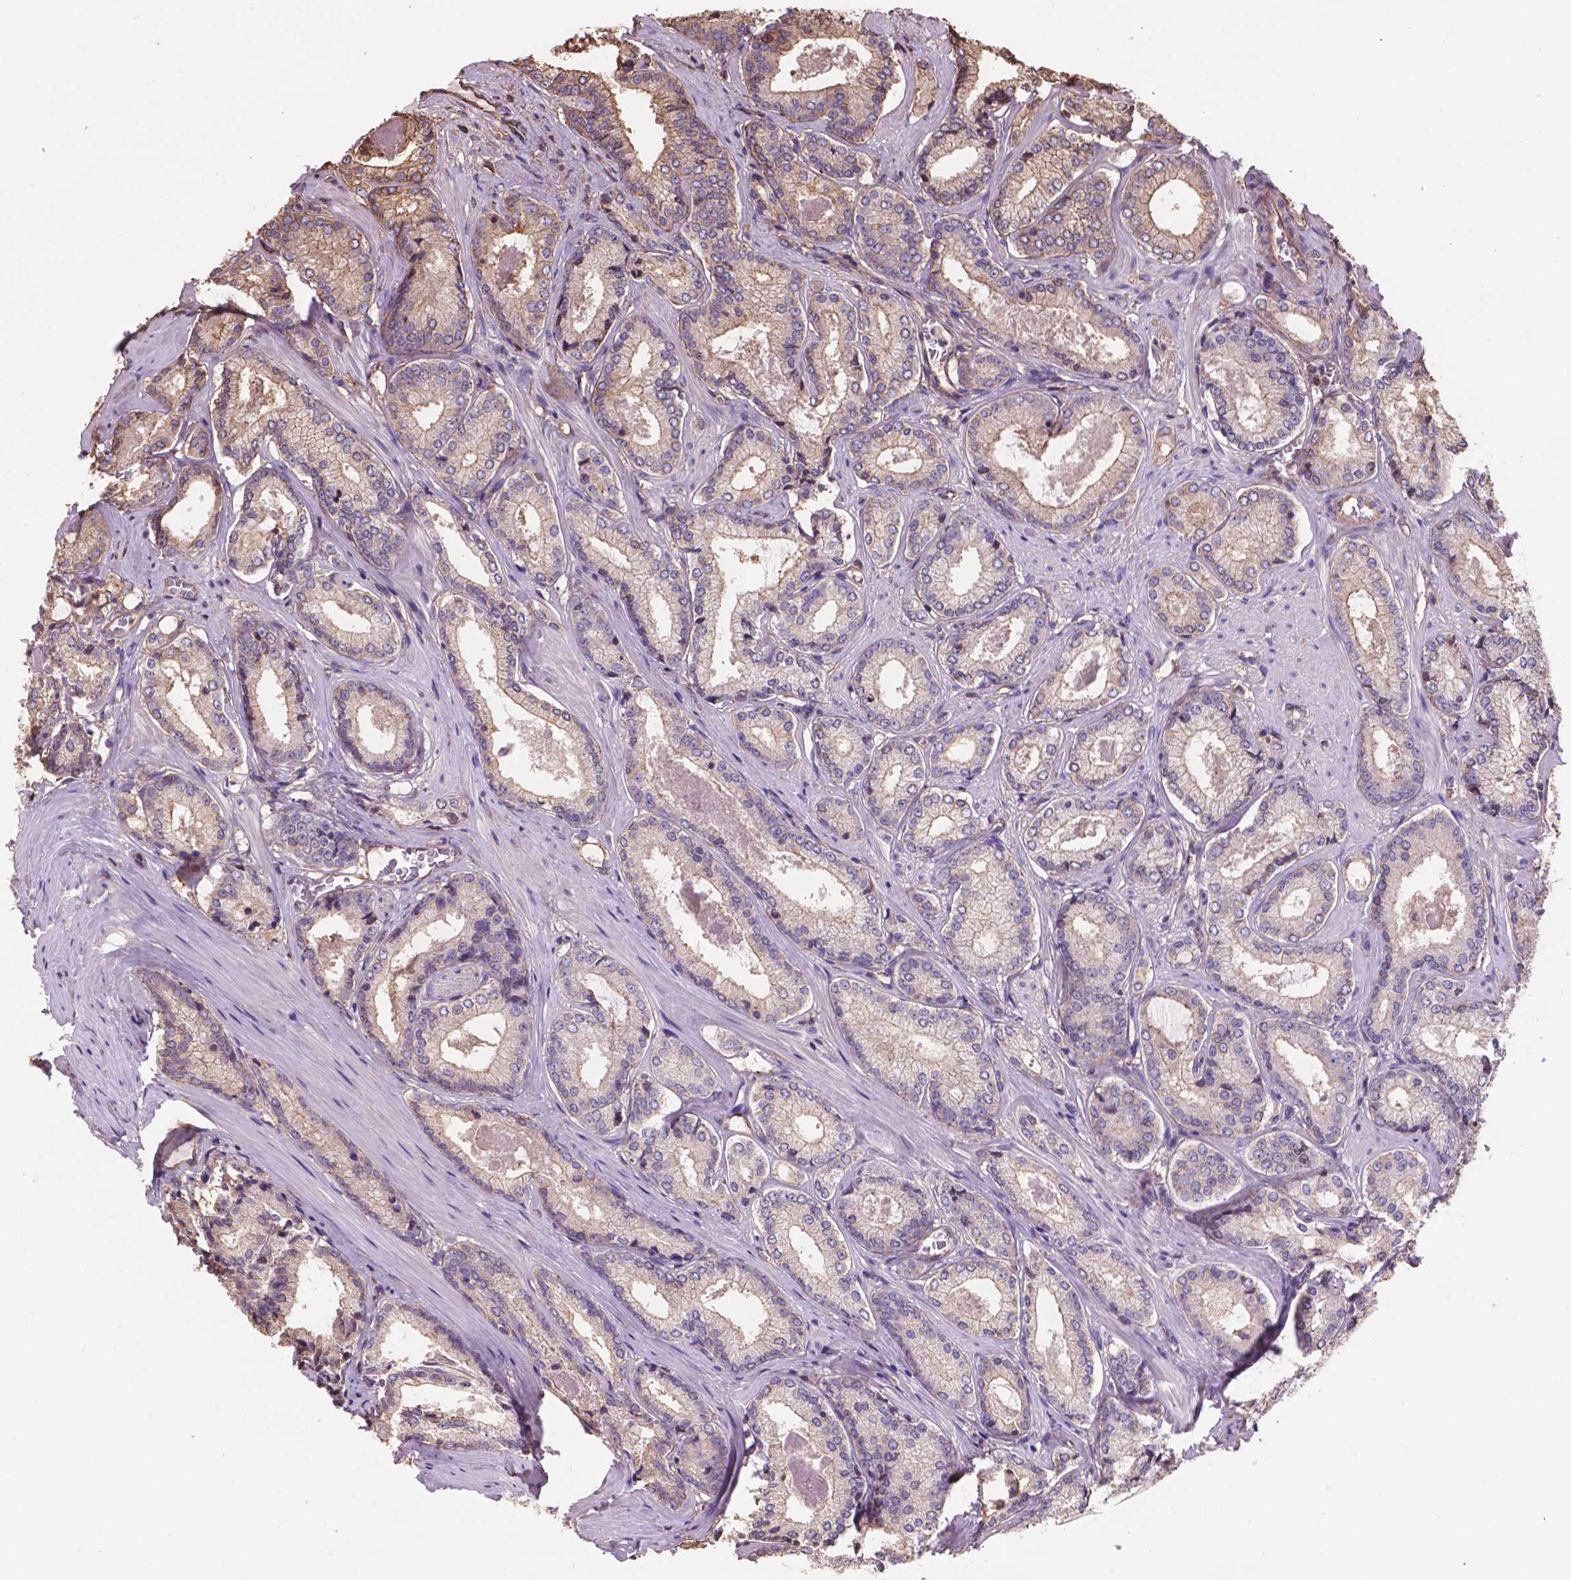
{"staining": {"intensity": "moderate", "quantity": "<25%", "location": "cytoplasmic/membranous"}, "tissue": "prostate cancer", "cell_type": "Tumor cells", "image_type": "cancer", "snomed": [{"axis": "morphology", "description": "Adenocarcinoma, Low grade"}, {"axis": "topography", "description": "Prostate"}], "caption": "This image displays IHC staining of prostate cancer (low-grade adenocarcinoma), with low moderate cytoplasmic/membranous expression in about <25% of tumor cells.", "gene": "NIPA2", "patient": {"sex": "male", "age": 56}}